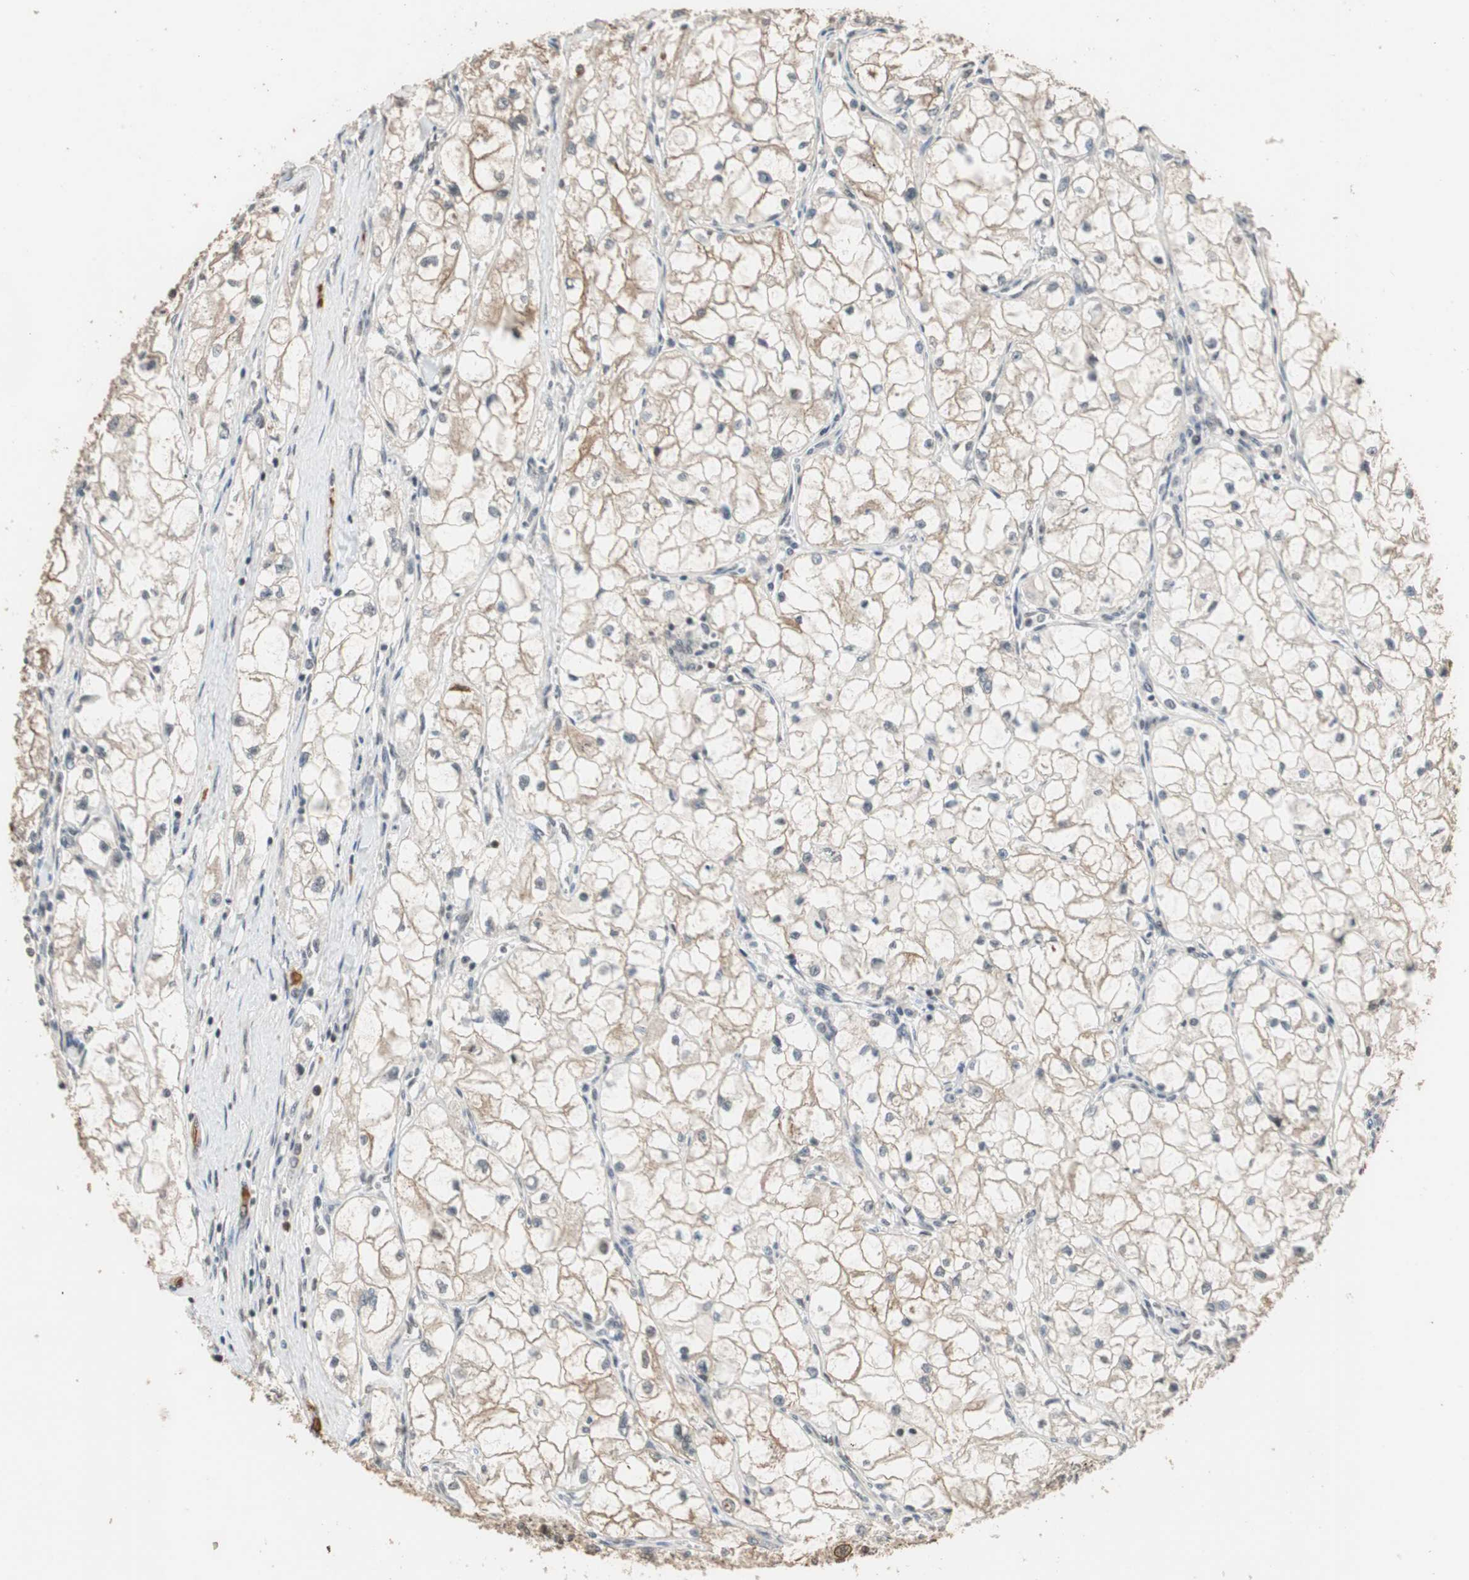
{"staining": {"intensity": "weak", "quantity": "25%-75%", "location": "cytoplasmic/membranous"}, "tissue": "renal cancer", "cell_type": "Tumor cells", "image_type": "cancer", "snomed": [{"axis": "morphology", "description": "Adenocarcinoma, NOS"}, {"axis": "topography", "description": "Kidney"}], "caption": "Brown immunohistochemical staining in human renal cancer displays weak cytoplasmic/membranous staining in about 25%-75% of tumor cells. The staining is performed using DAB brown chromogen to label protein expression. The nuclei are counter-stained blue using hematoxylin.", "gene": "CDC5L", "patient": {"sex": "female", "age": 70}}